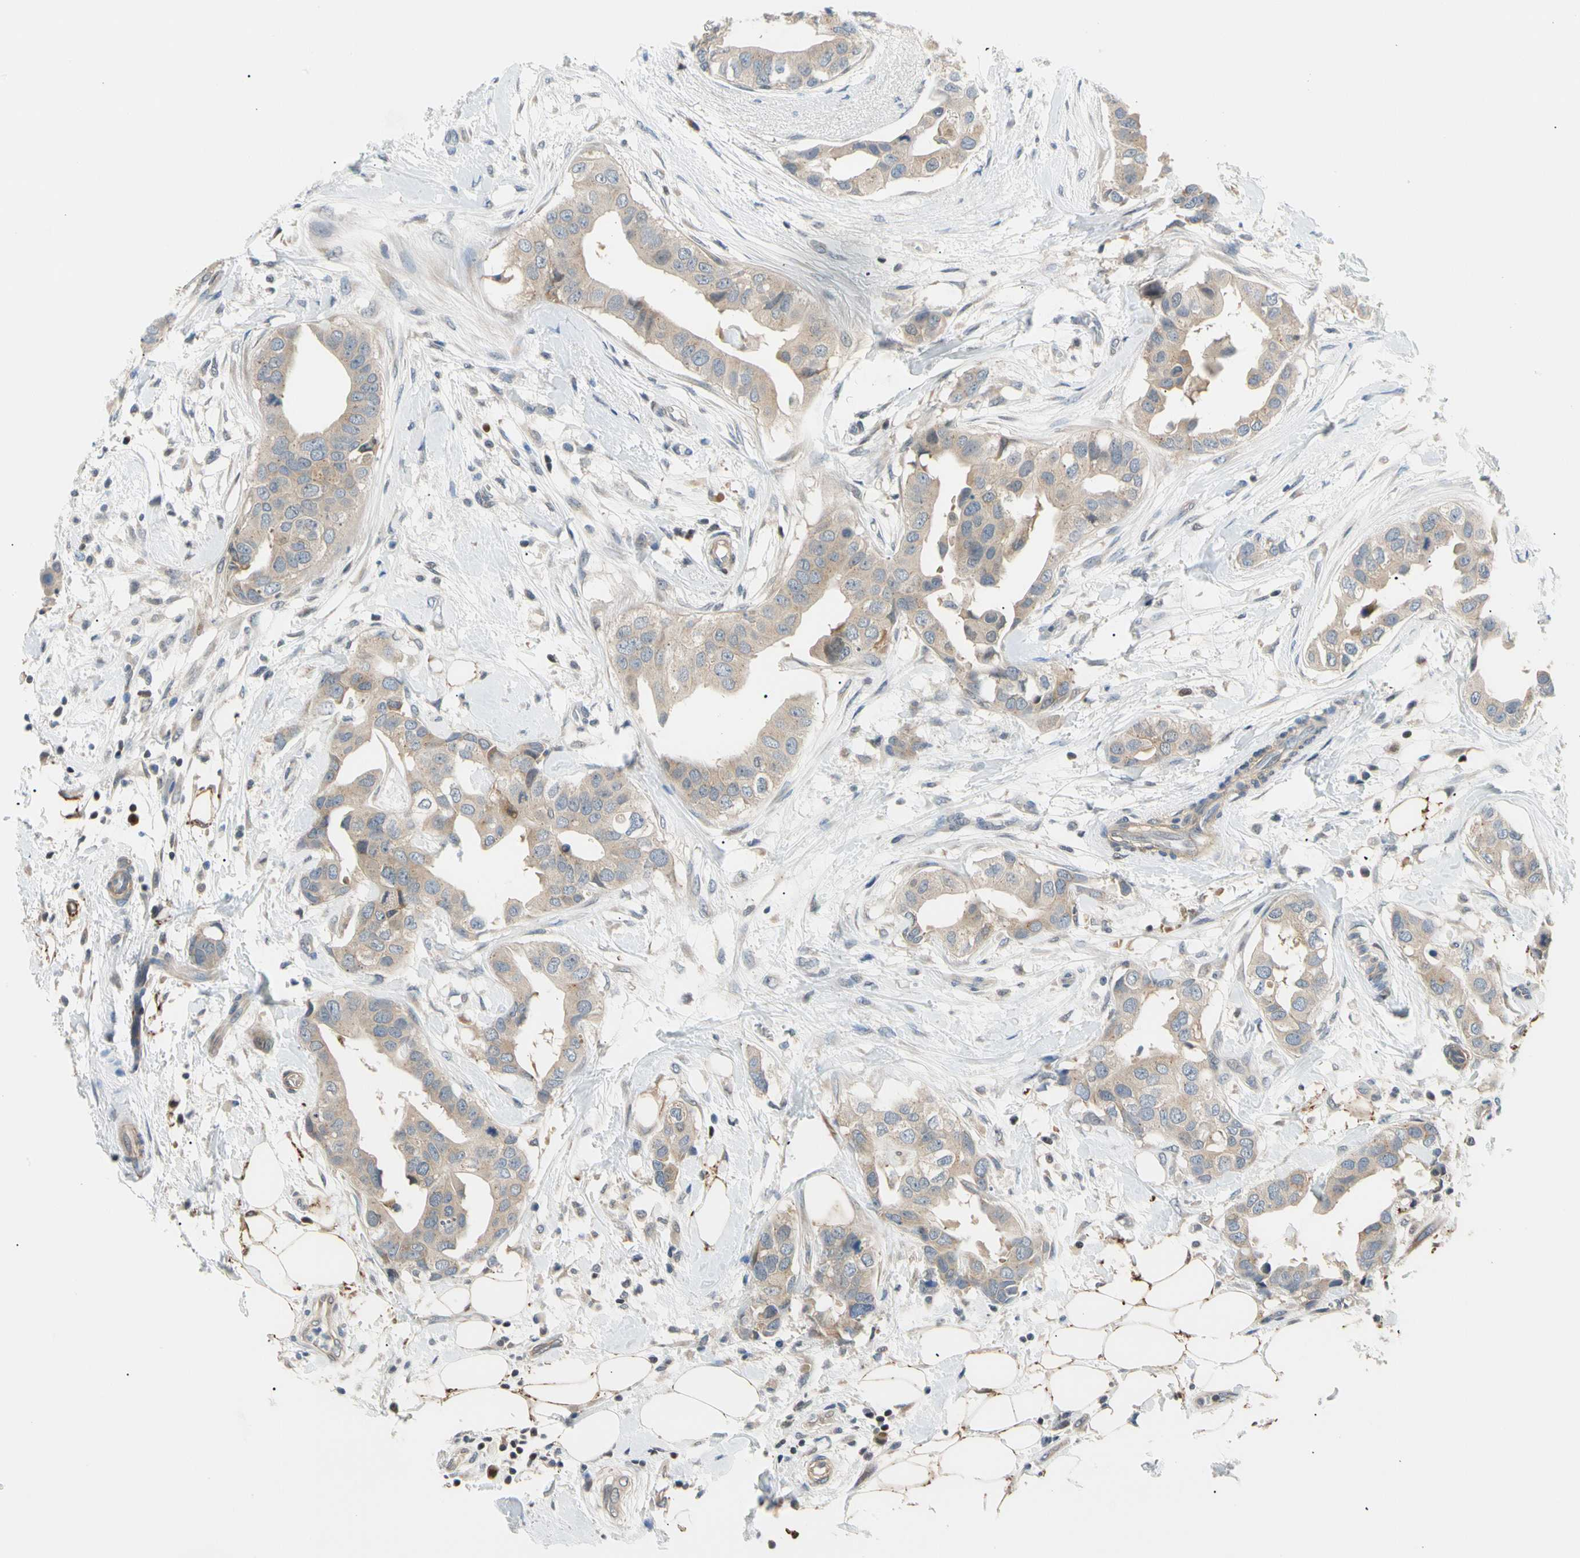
{"staining": {"intensity": "moderate", "quantity": ">75%", "location": "cytoplasmic/membranous"}, "tissue": "breast cancer", "cell_type": "Tumor cells", "image_type": "cancer", "snomed": [{"axis": "morphology", "description": "Duct carcinoma"}, {"axis": "topography", "description": "Breast"}], "caption": "An immunohistochemistry photomicrograph of neoplastic tissue is shown. Protein staining in brown labels moderate cytoplasmic/membranous positivity in breast invasive ductal carcinoma within tumor cells. Using DAB (3,3'-diaminobenzidine) (brown) and hematoxylin (blue) stains, captured at high magnification using brightfield microscopy.", "gene": "SEC23B", "patient": {"sex": "female", "age": 40}}